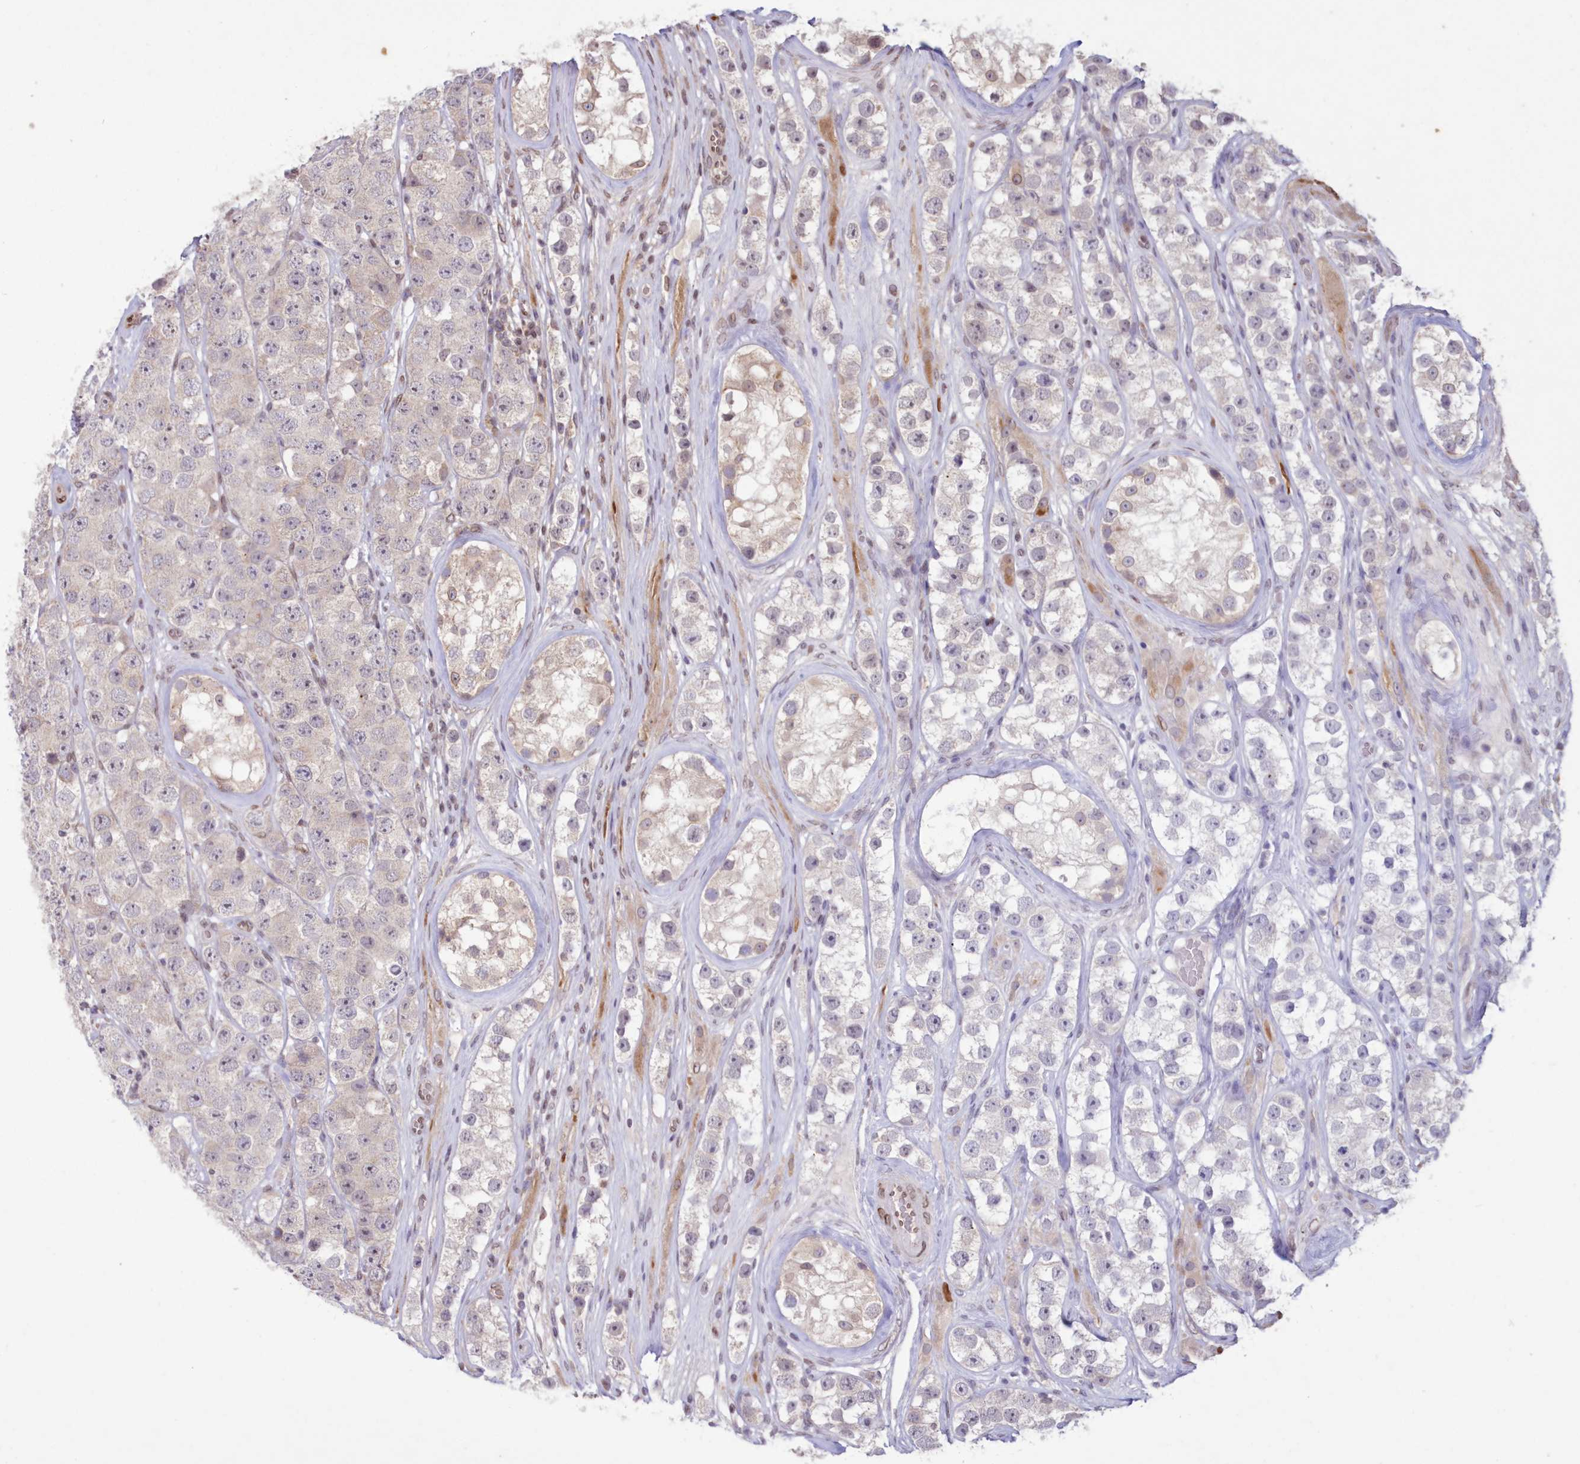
{"staining": {"intensity": "negative", "quantity": "none", "location": "none"}, "tissue": "testis cancer", "cell_type": "Tumor cells", "image_type": "cancer", "snomed": [{"axis": "morphology", "description": "Seminoma, NOS"}, {"axis": "topography", "description": "Testis"}], "caption": "This is a histopathology image of immunohistochemistry staining of testis seminoma, which shows no staining in tumor cells.", "gene": "DNAJC27", "patient": {"sex": "male", "age": 28}}